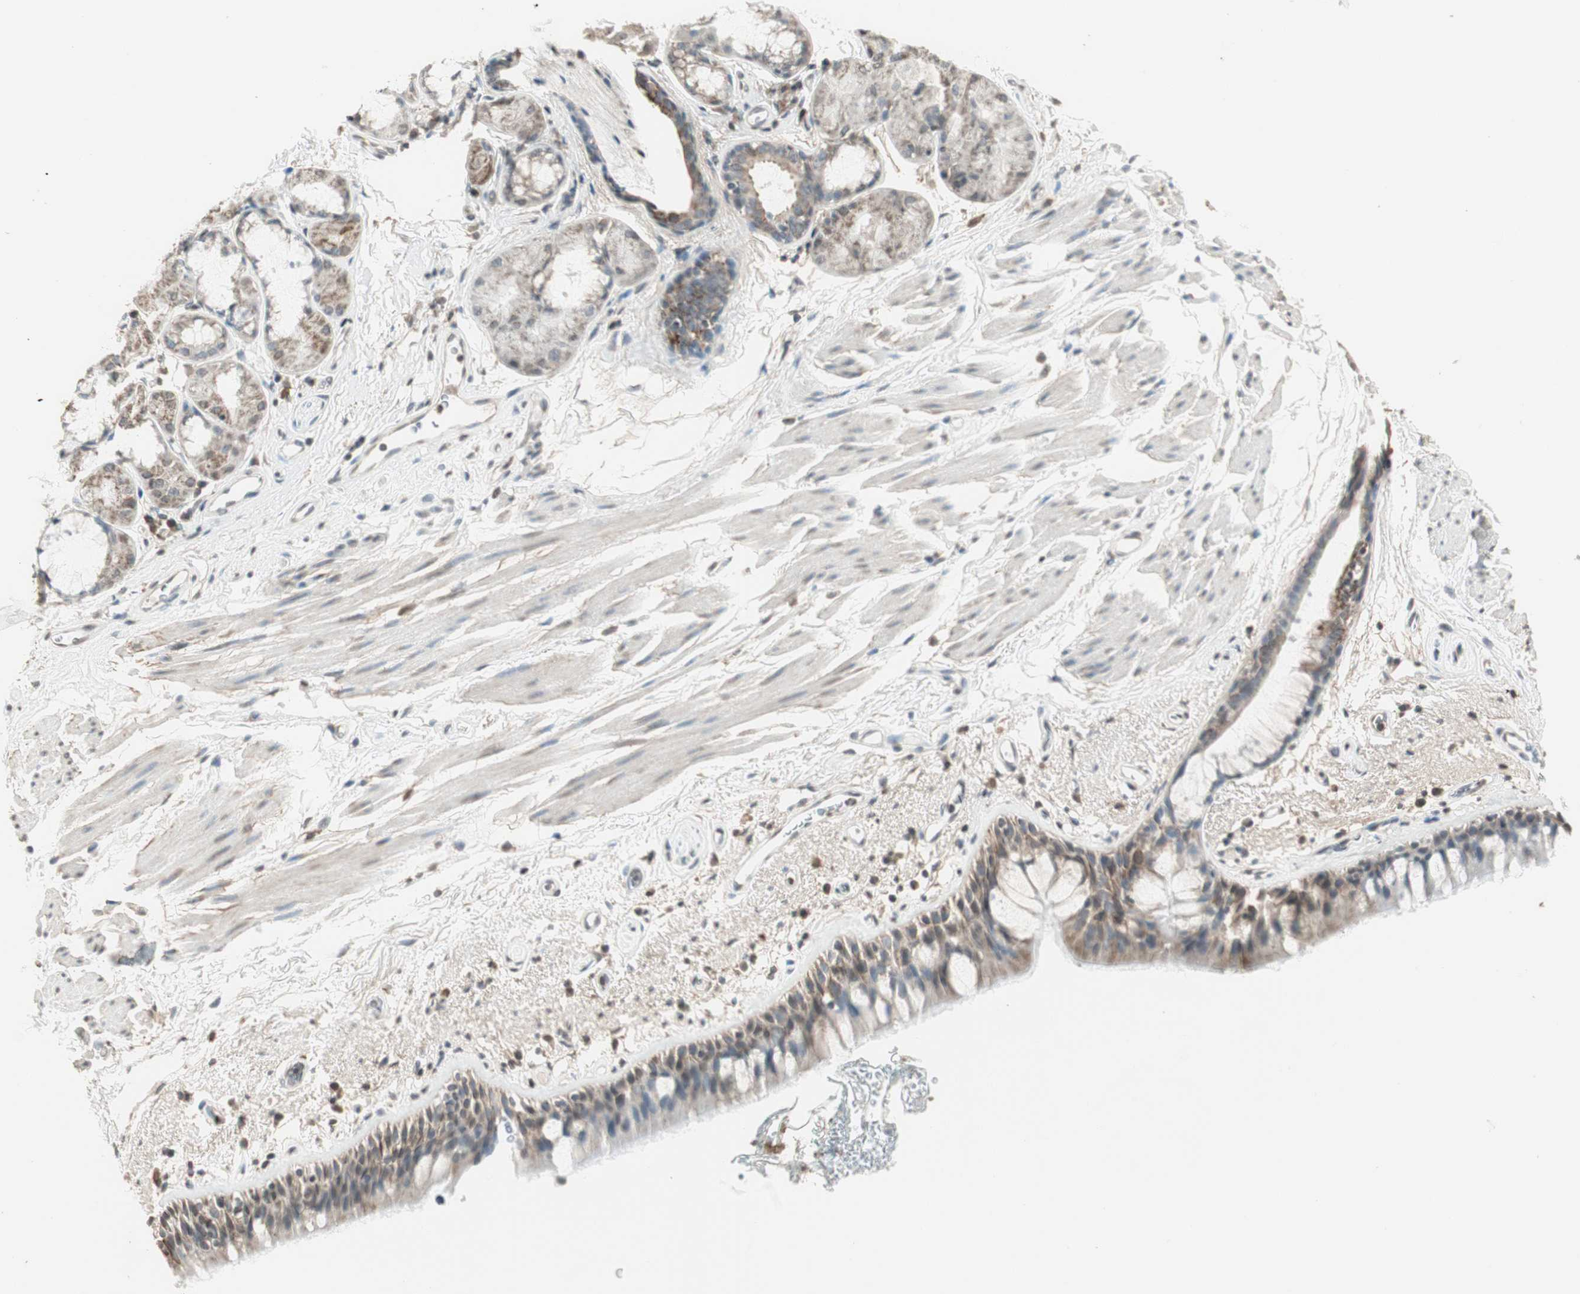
{"staining": {"intensity": "moderate", "quantity": "<25%", "location": "cytoplasmic/membranous"}, "tissue": "bronchus", "cell_type": "Respiratory epithelial cells", "image_type": "normal", "snomed": [{"axis": "morphology", "description": "Normal tissue, NOS"}, {"axis": "morphology", "description": "Adenocarcinoma, NOS"}, {"axis": "topography", "description": "Bronchus"}, {"axis": "topography", "description": "Lung"}], "caption": "Moderate cytoplasmic/membranous positivity is identified in about <25% of respiratory epithelial cells in benign bronchus.", "gene": "PRELID1", "patient": {"sex": "female", "age": 54}}